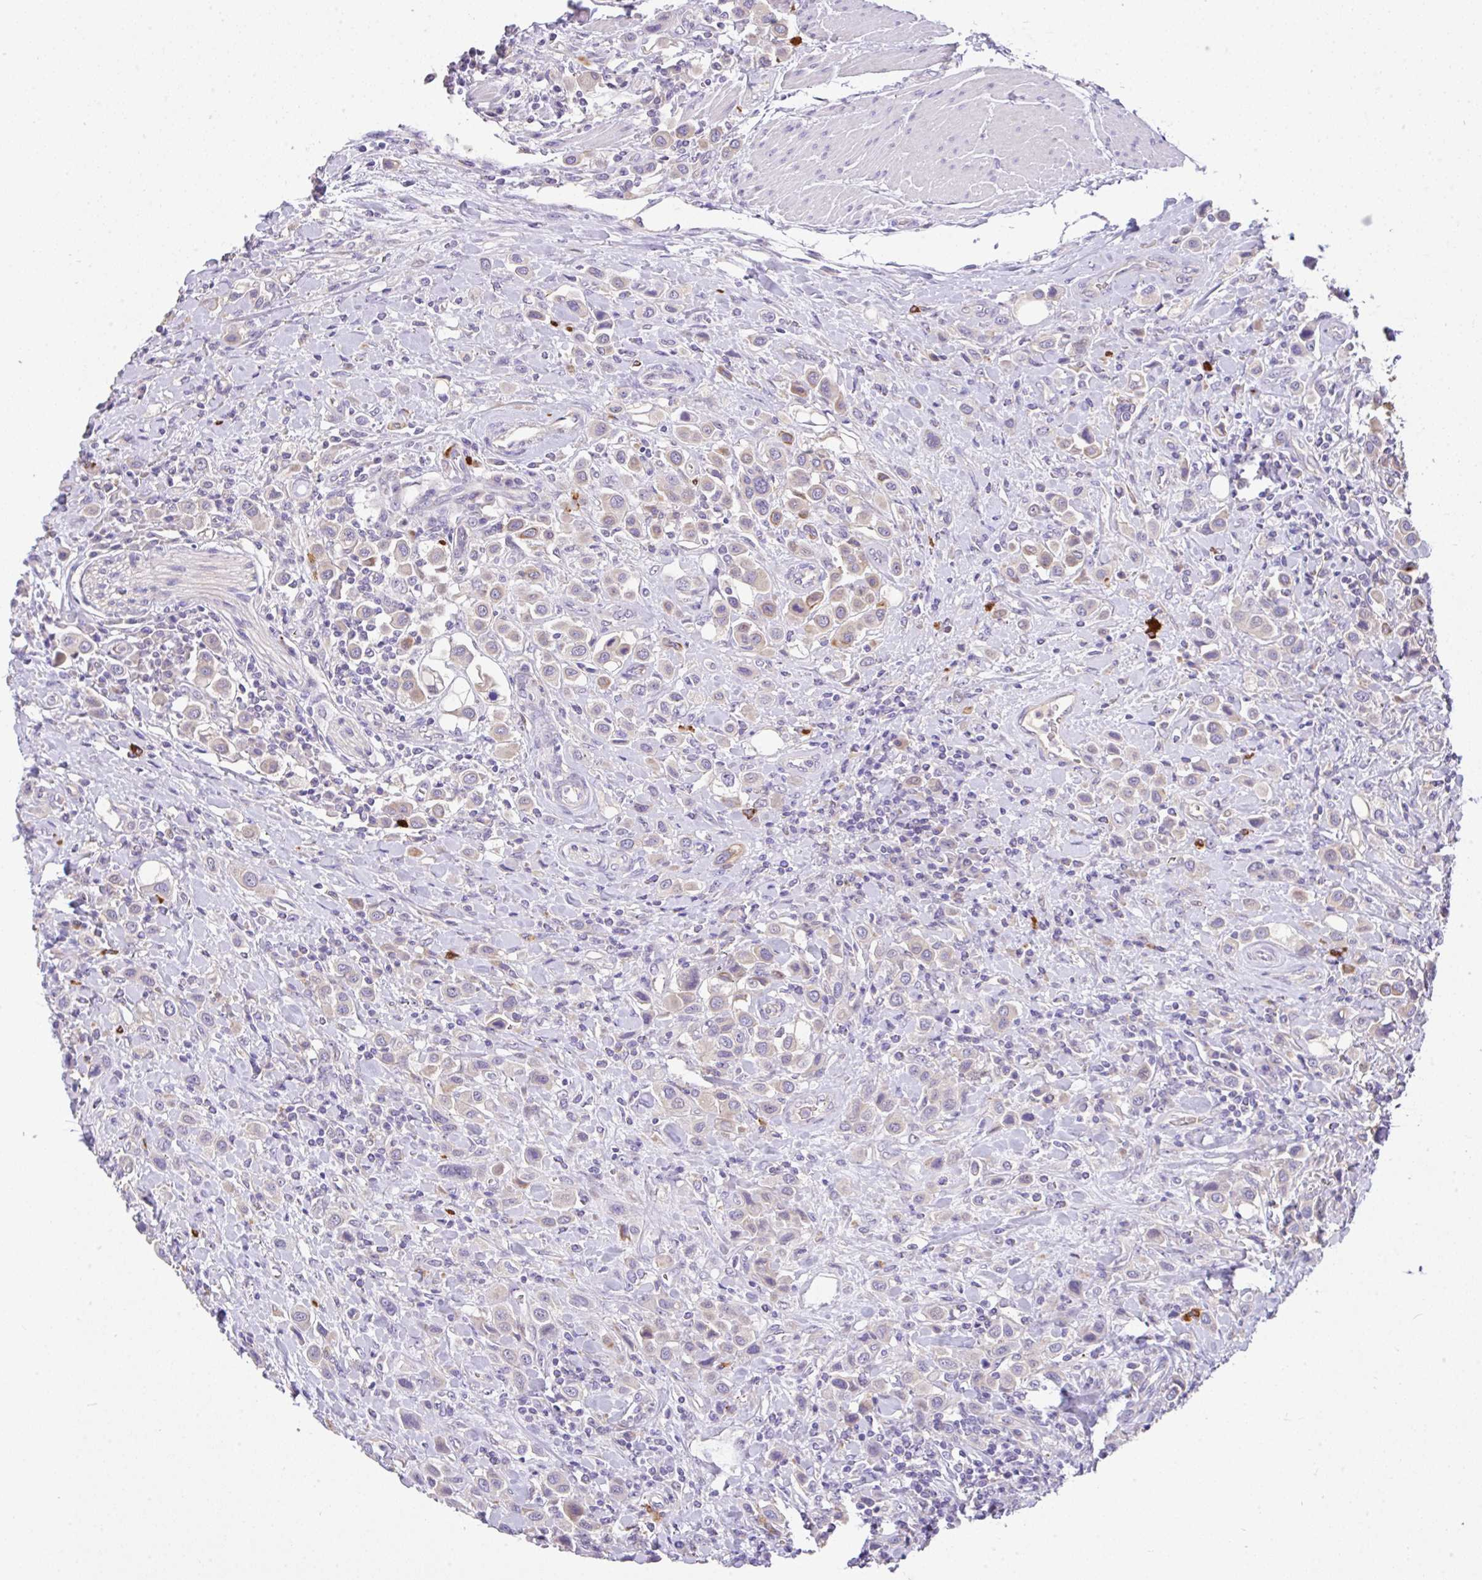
{"staining": {"intensity": "weak", "quantity": "<25%", "location": "cytoplasmic/membranous"}, "tissue": "urothelial cancer", "cell_type": "Tumor cells", "image_type": "cancer", "snomed": [{"axis": "morphology", "description": "Urothelial carcinoma, High grade"}, {"axis": "topography", "description": "Urinary bladder"}], "caption": "Tumor cells are negative for brown protein staining in urothelial cancer.", "gene": "EPN3", "patient": {"sex": "male", "age": 50}}